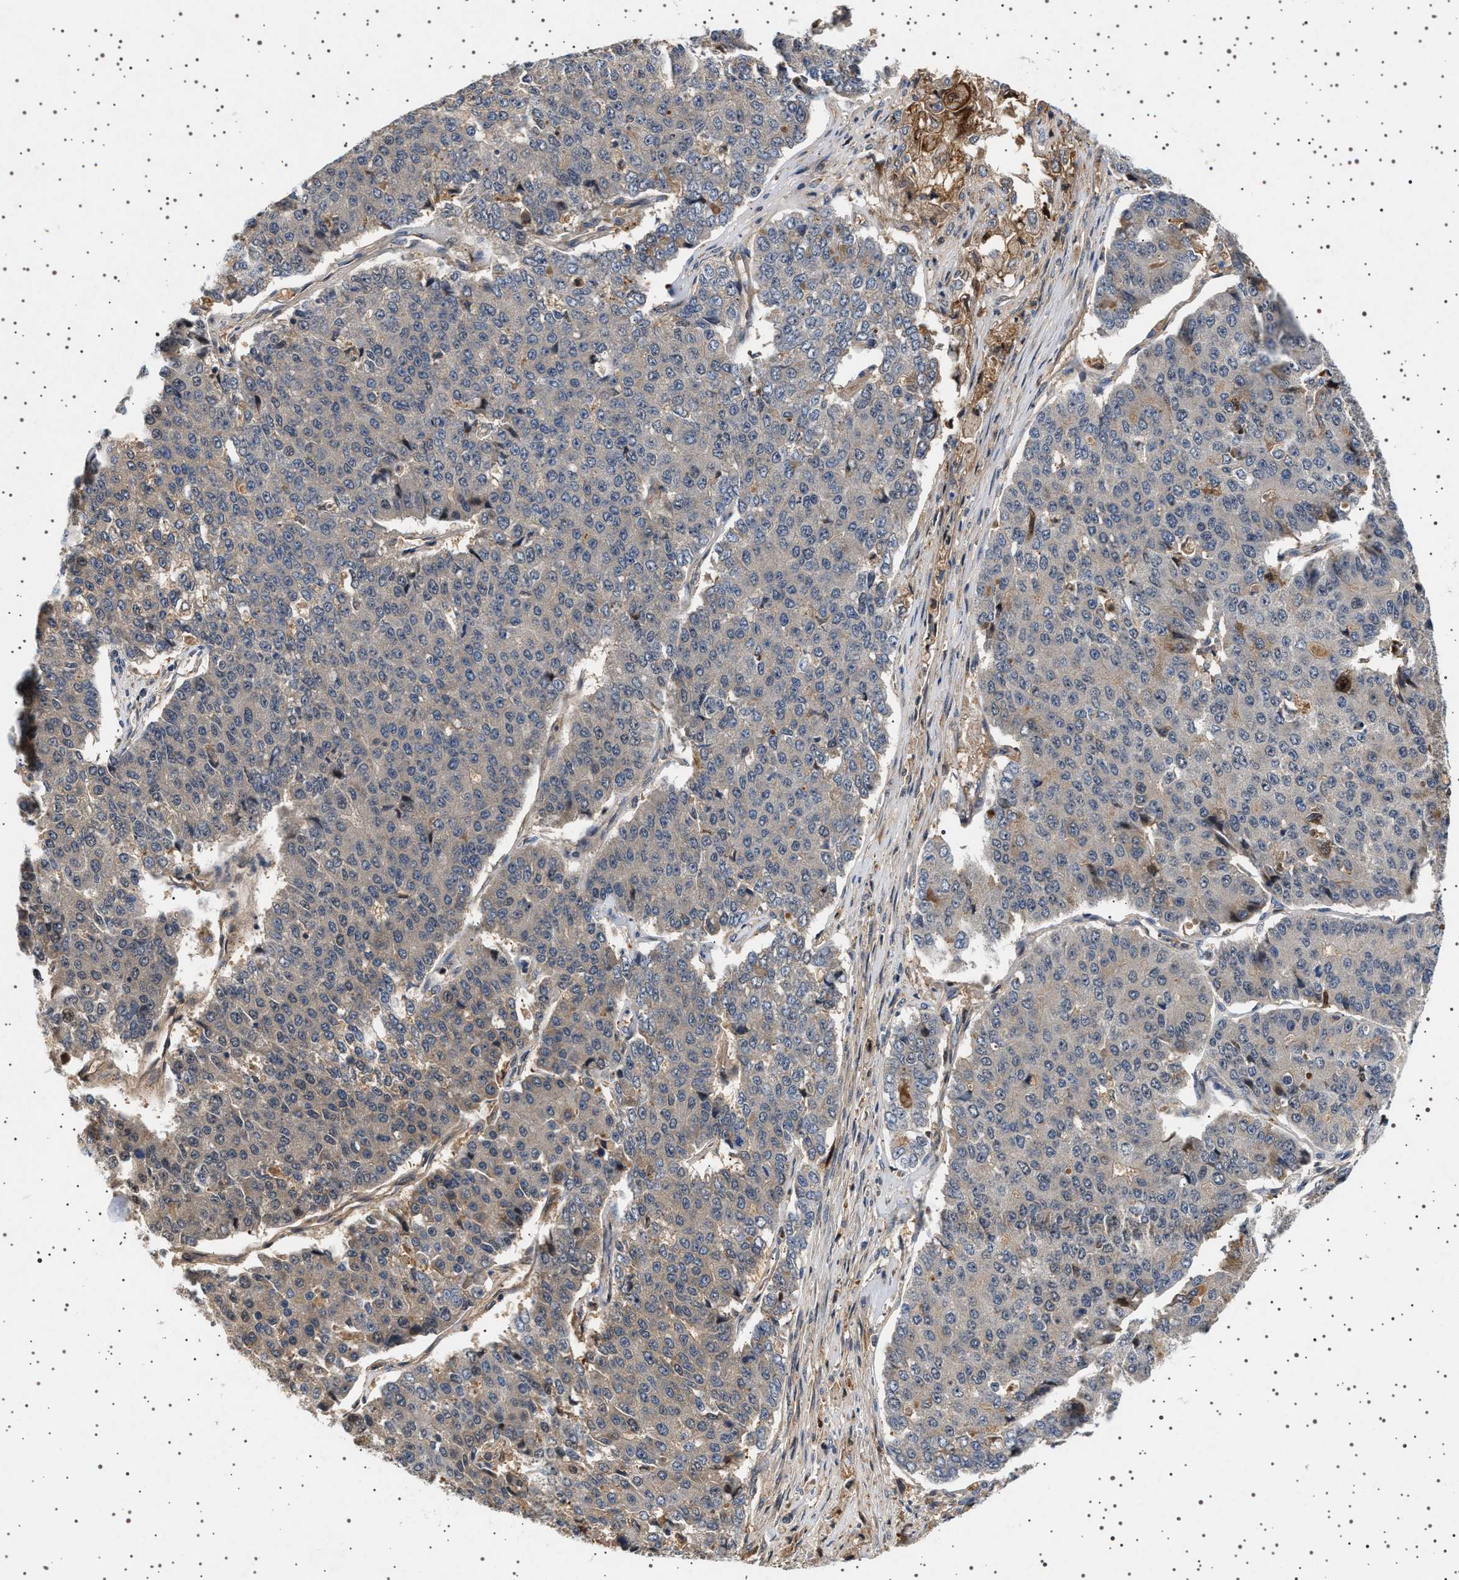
{"staining": {"intensity": "negative", "quantity": "none", "location": "none"}, "tissue": "pancreatic cancer", "cell_type": "Tumor cells", "image_type": "cancer", "snomed": [{"axis": "morphology", "description": "Adenocarcinoma, NOS"}, {"axis": "topography", "description": "Pancreas"}], "caption": "Pancreatic cancer stained for a protein using immunohistochemistry (IHC) reveals no staining tumor cells.", "gene": "FICD", "patient": {"sex": "male", "age": 50}}